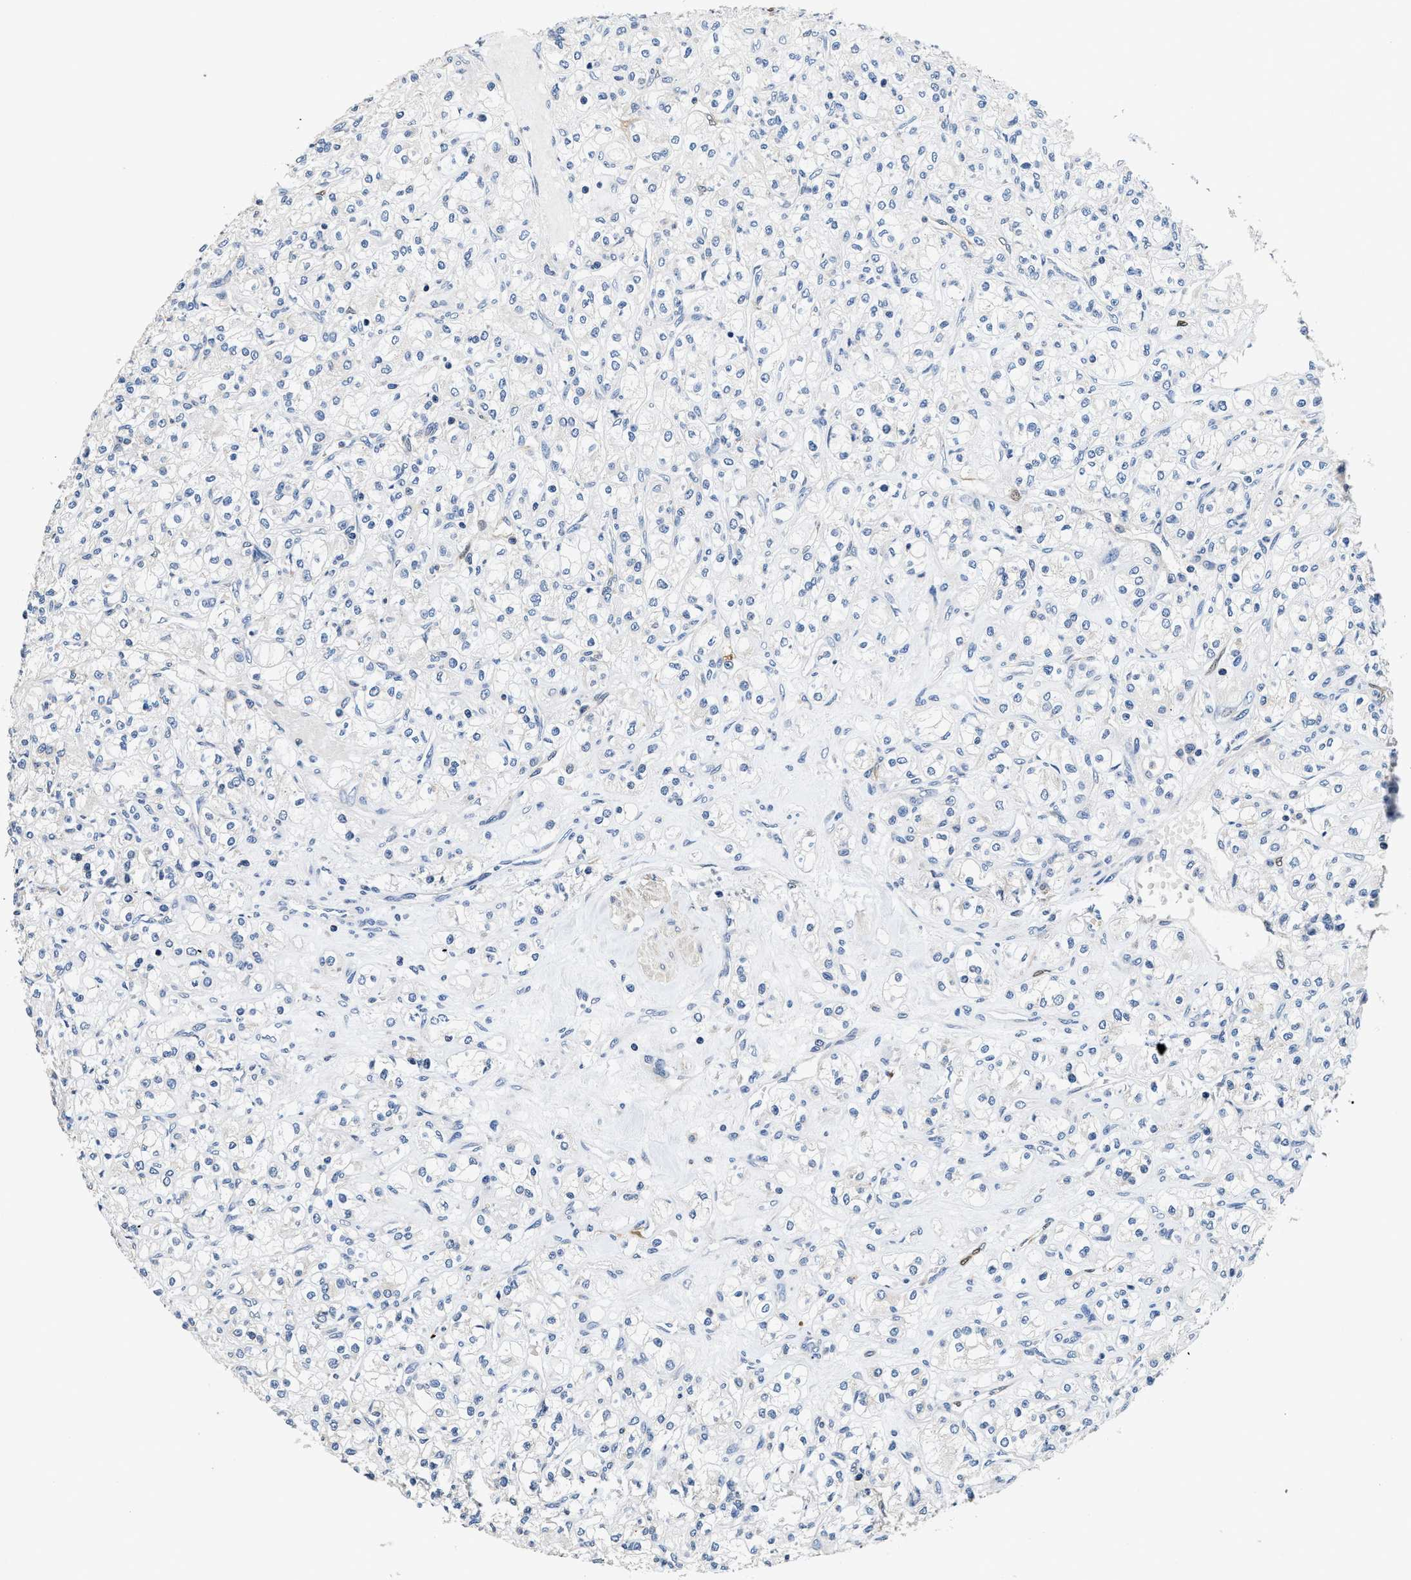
{"staining": {"intensity": "negative", "quantity": "none", "location": "none"}, "tissue": "renal cancer", "cell_type": "Tumor cells", "image_type": "cancer", "snomed": [{"axis": "morphology", "description": "Adenocarcinoma, NOS"}, {"axis": "topography", "description": "Kidney"}], "caption": "IHC of renal adenocarcinoma demonstrates no expression in tumor cells. The staining is performed using DAB (3,3'-diaminobenzidine) brown chromogen with nuclei counter-stained in using hematoxylin.", "gene": "ANKIB1", "patient": {"sex": "male", "age": 77}}